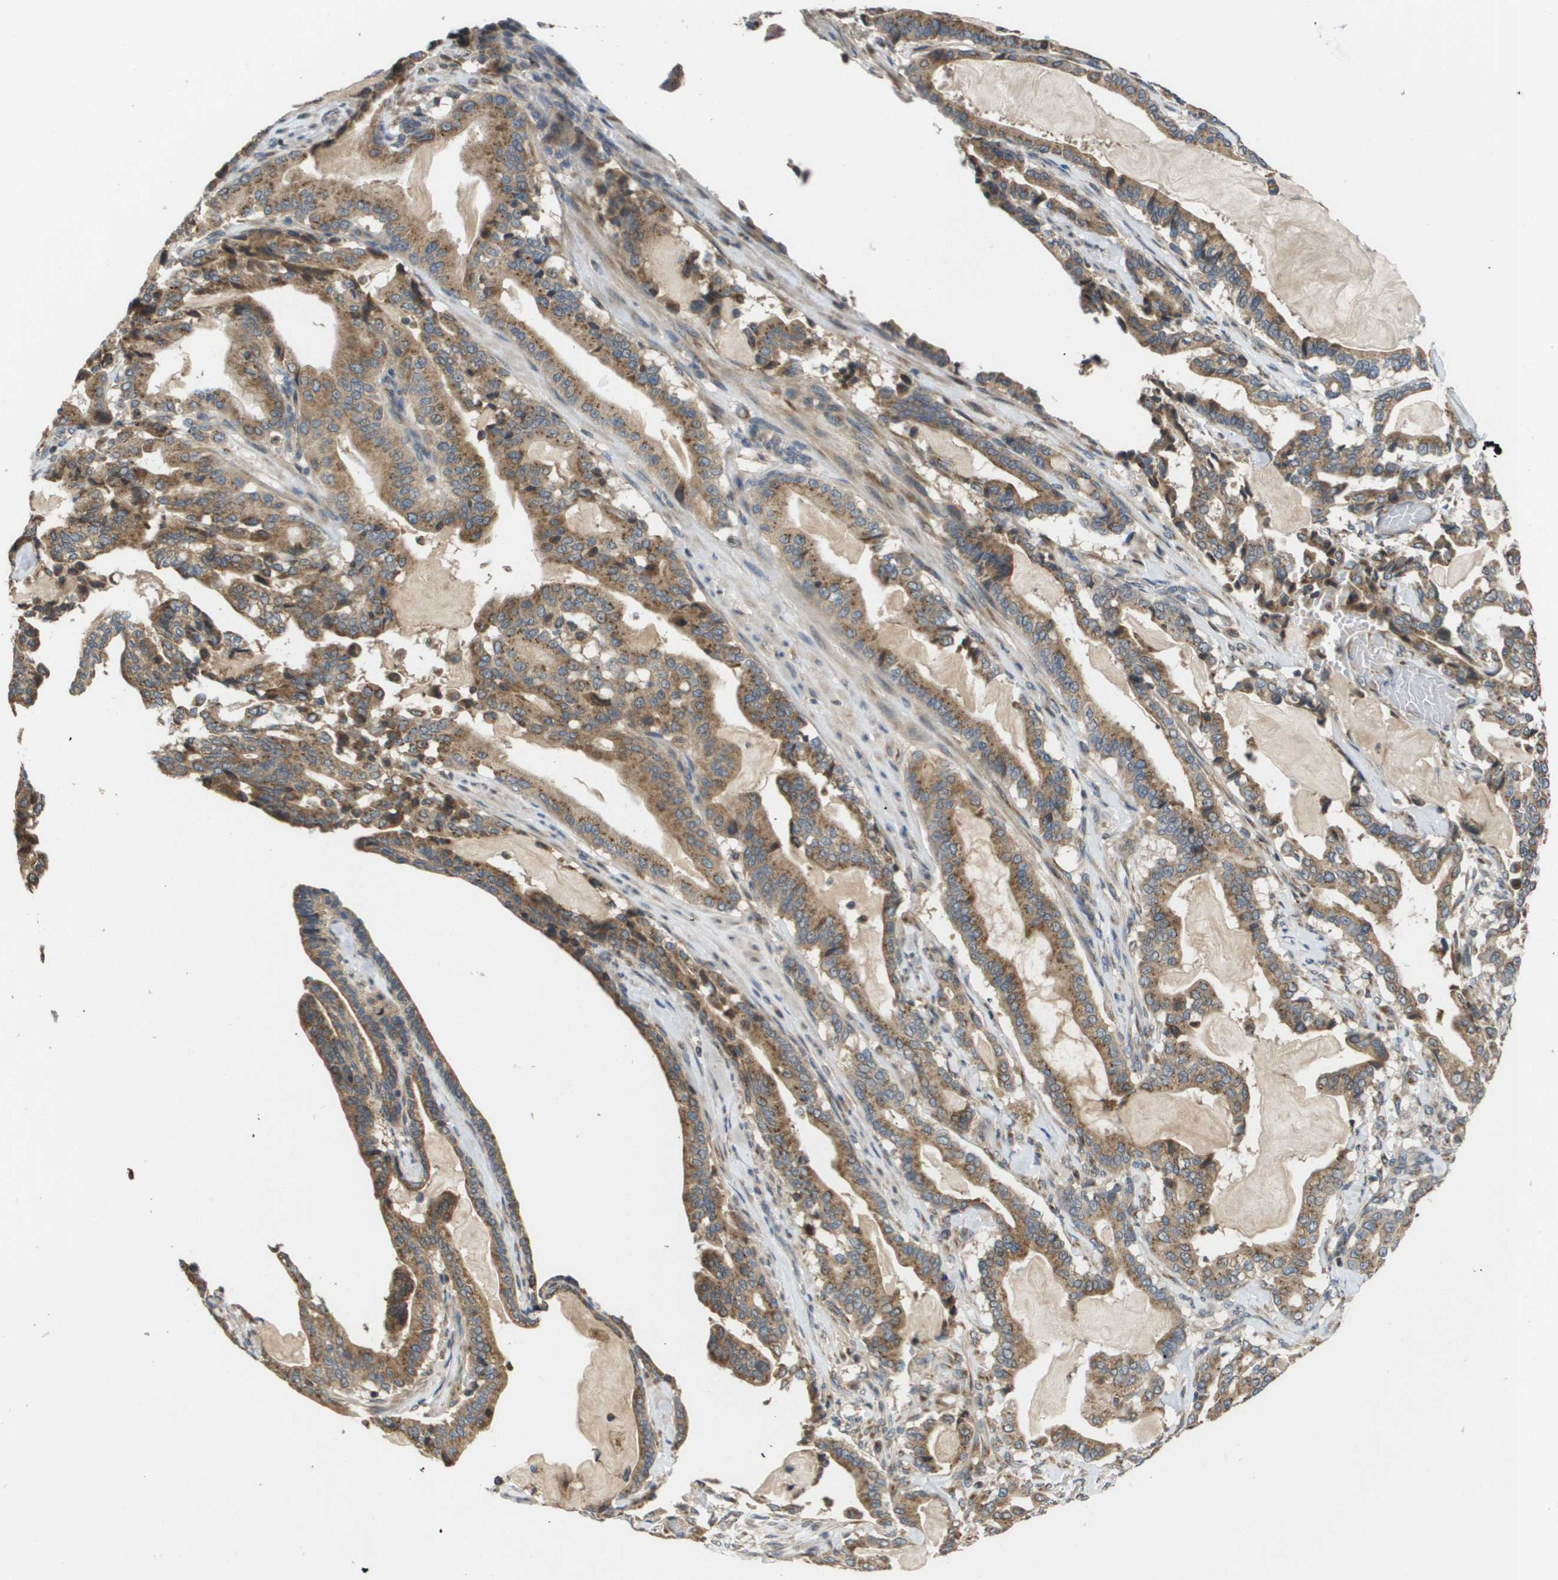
{"staining": {"intensity": "moderate", "quantity": ">75%", "location": "cytoplasmic/membranous"}, "tissue": "pancreatic cancer", "cell_type": "Tumor cells", "image_type": "cancer", "snomed": [{"axis": "morphology", "description": "Adenocarcinoma, NOS"}, {"axis": "topography", "description": "Pancreas"}], "caption": "Pancreatic cancer (adenocarcinoma) was stained to show a protein in brown. There is medium levels of moderate cytoplasmic/membranous staining in approximately >75% of tumor cells.", "gene": "PCK1", "patient": {"sex": "male", "age": 63}}